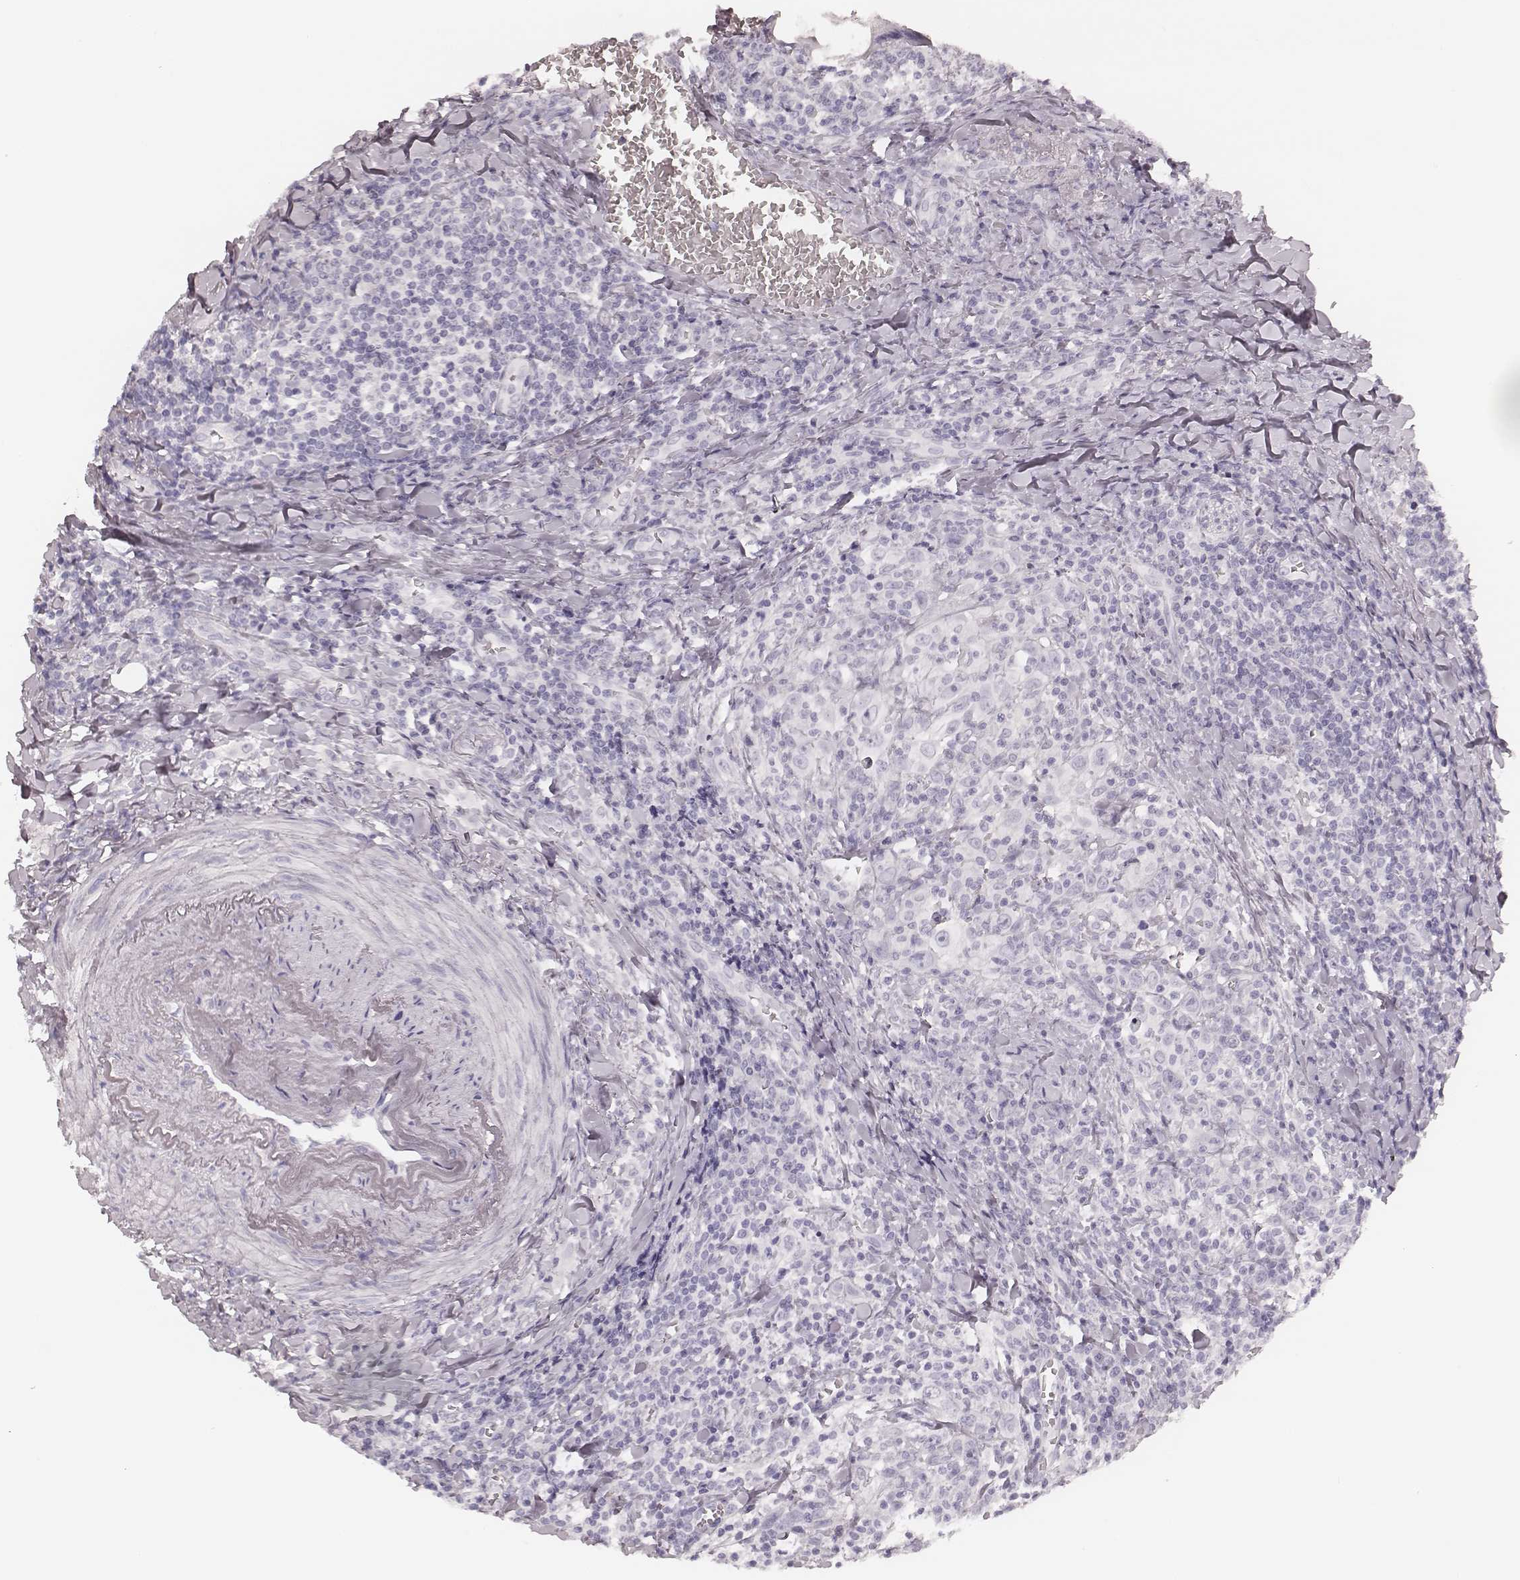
{"staining": {"intensity": "negative", "quantity": "none", "location": "none"}, "tissue": "head and neck cancer", "cell_type": "Tumor cells", "image_type": "cancer", "snomed": [{"axis": "morphology", "description": "Squamous cell carcinoma, NOS"}, {"axis": "topography", "description": "Head-Neck"}], "caption": "Tumor cells are negative for protein expression in human head and neck squamous cell carcinoma.", "gene": "MSX1", "patient": {"sex": "female", "age": 95}}